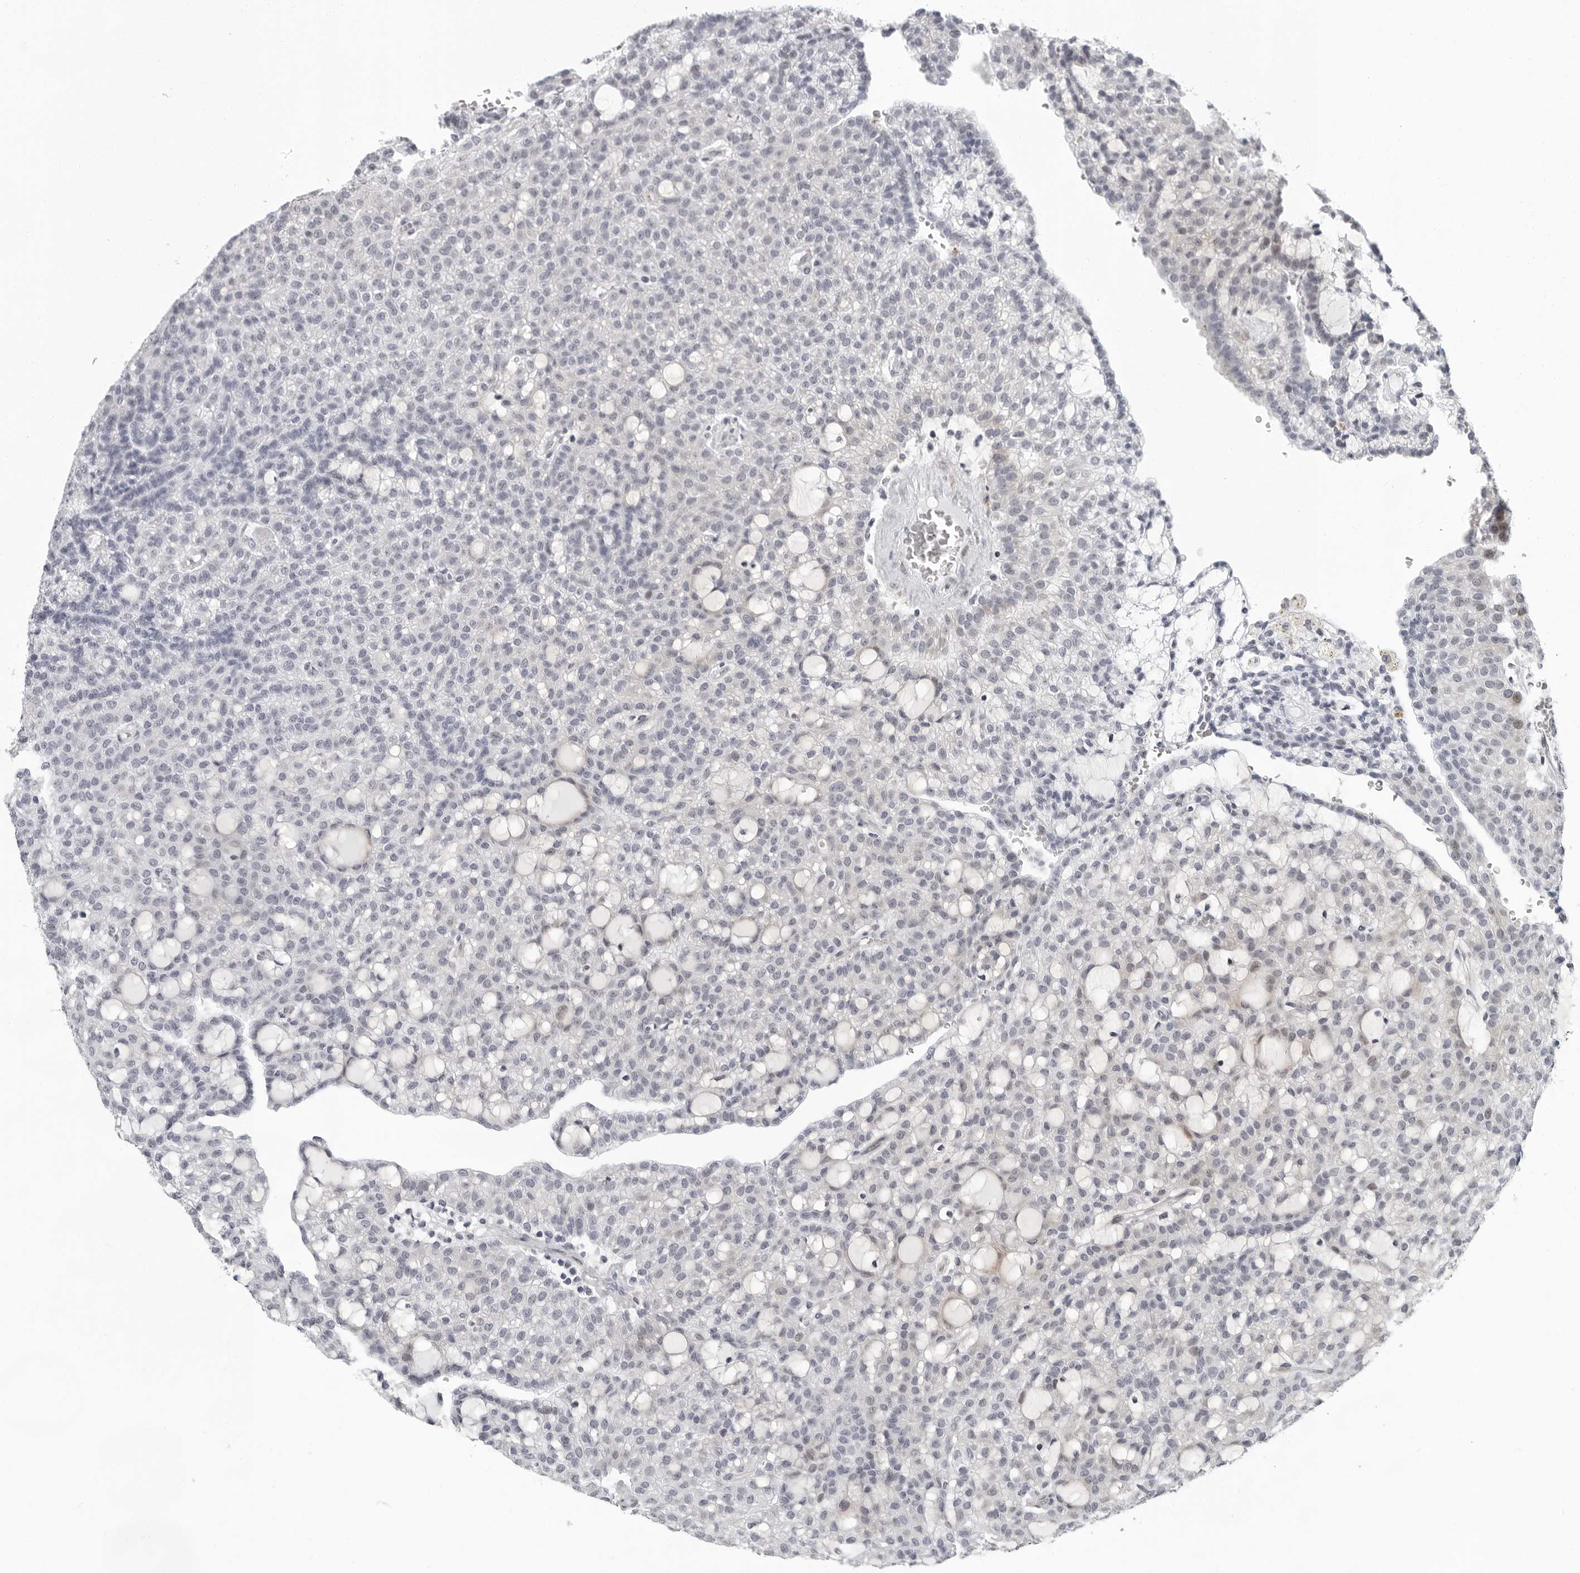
{"staining": {"intensity": "negative", "quantity": "none", "location": "none"}, "tissue": "renal cancer", "cell_type": "Tumor cells", "image_type": "cancer", "snomed": [{"axis": "morphology", "description": "Adenocarcinoma, NOS"}, {"axis": "topography", "description": "Kidney"}], "caption": "This is an immunohistochemistry (IHC) photomicrograph of human renal adenocarcinoma. There is no expression in tumor cells.", "gene": "PIP4K2C", "patient": {"sex": "male", "age": 63}}